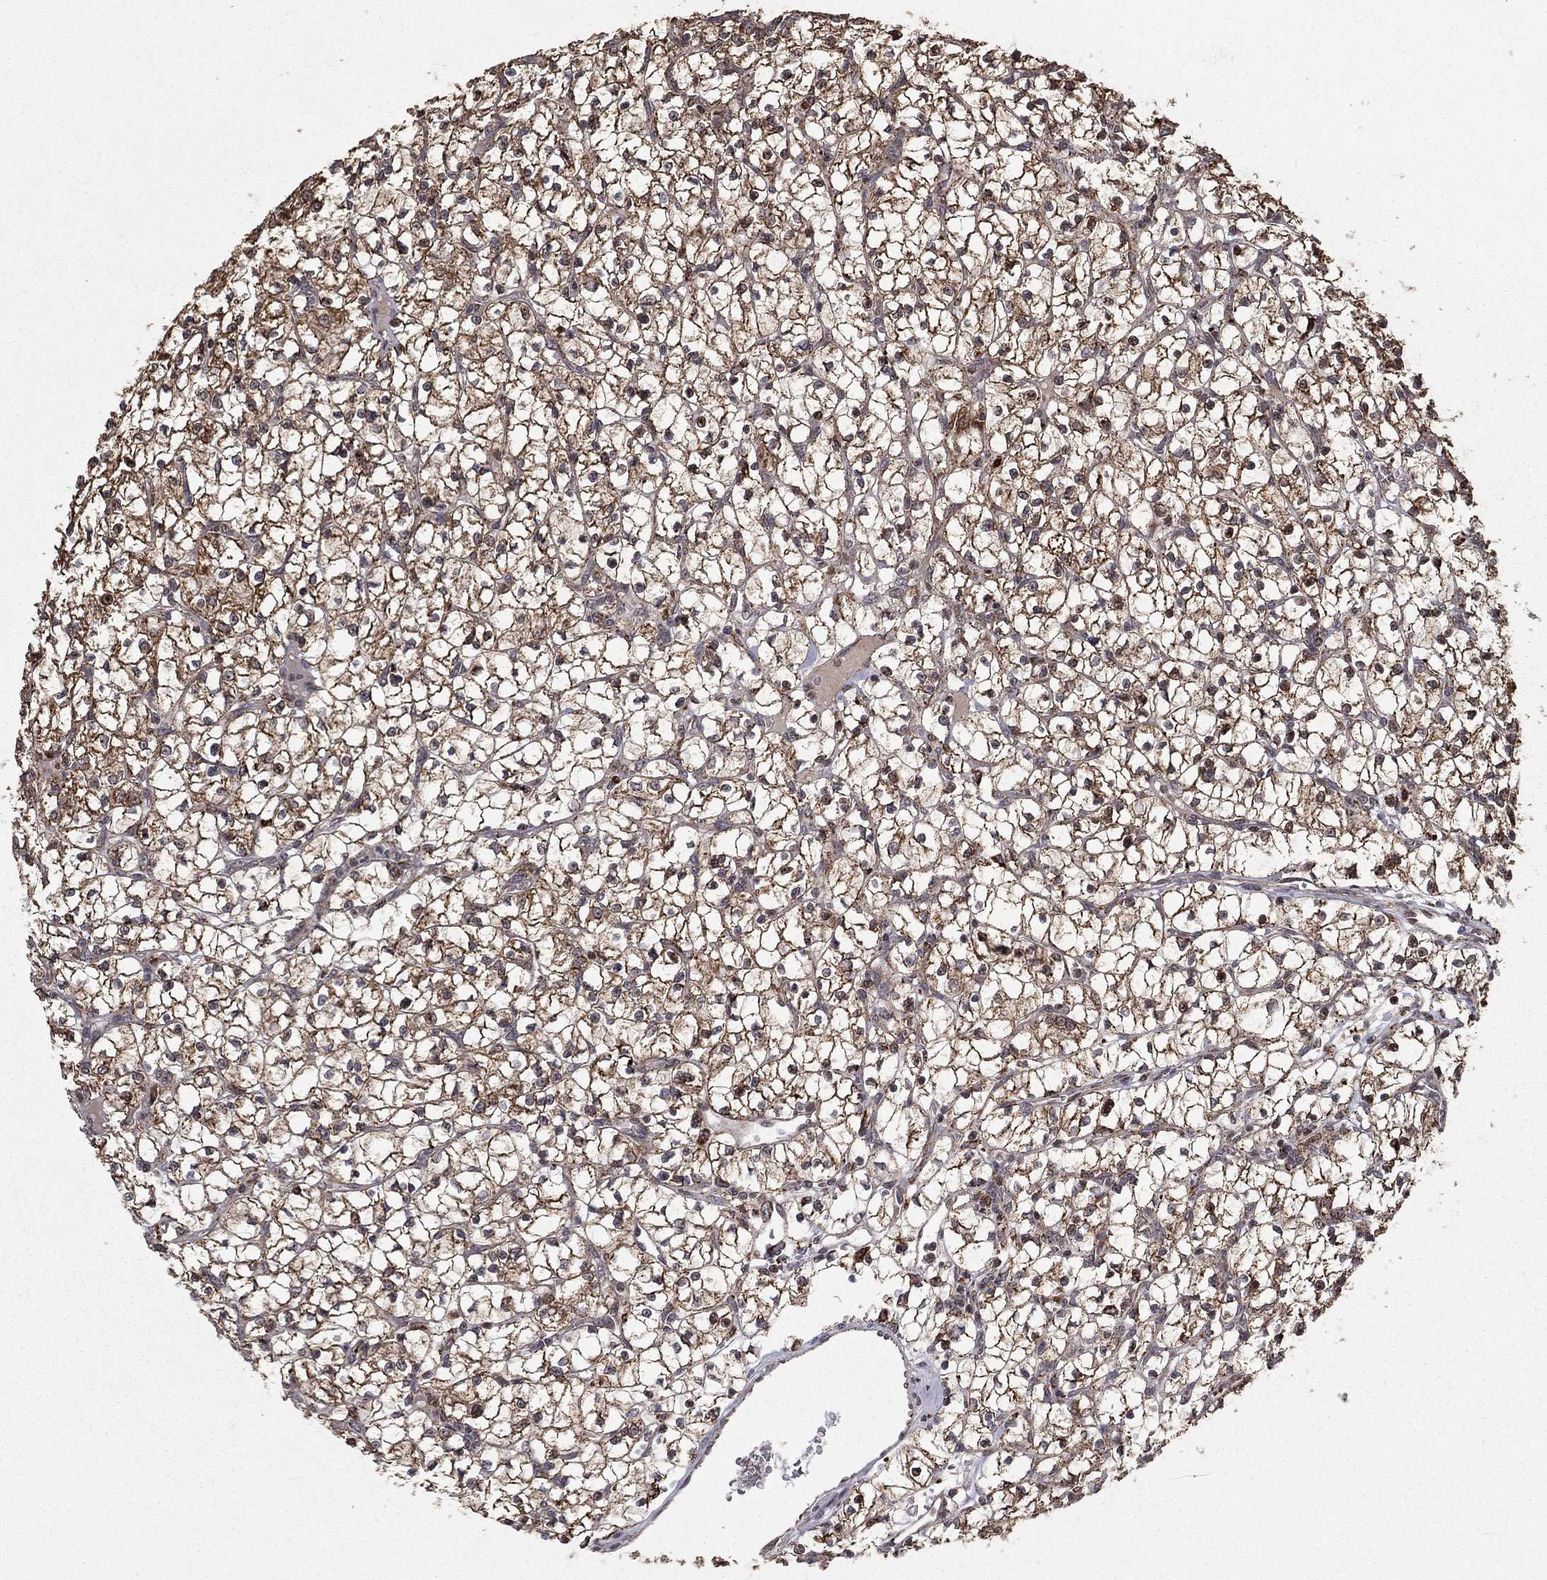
{"staining": {"intensity": "strong", "quantity": ">75%", "location": "cytoplasmic/membranous"}, "tissue": "renal cancer", "cell_type": "Tumor cells", "image_type": "cancer", "snomed": [{"axis": "morphology", "description": "Adenocarcinoma, NOS"}, {"axis": "topography", "description": "Kidney"}], "caption": "This is a micrograph of immunohistochemistry (IHC) staining of renal cancer (adenocarcinoma), which shows strong staining in the cytoplasmic/membranous of tumor cells.", "gene": "ACOT13", "patient": {"sex": "female", "age": 64}}